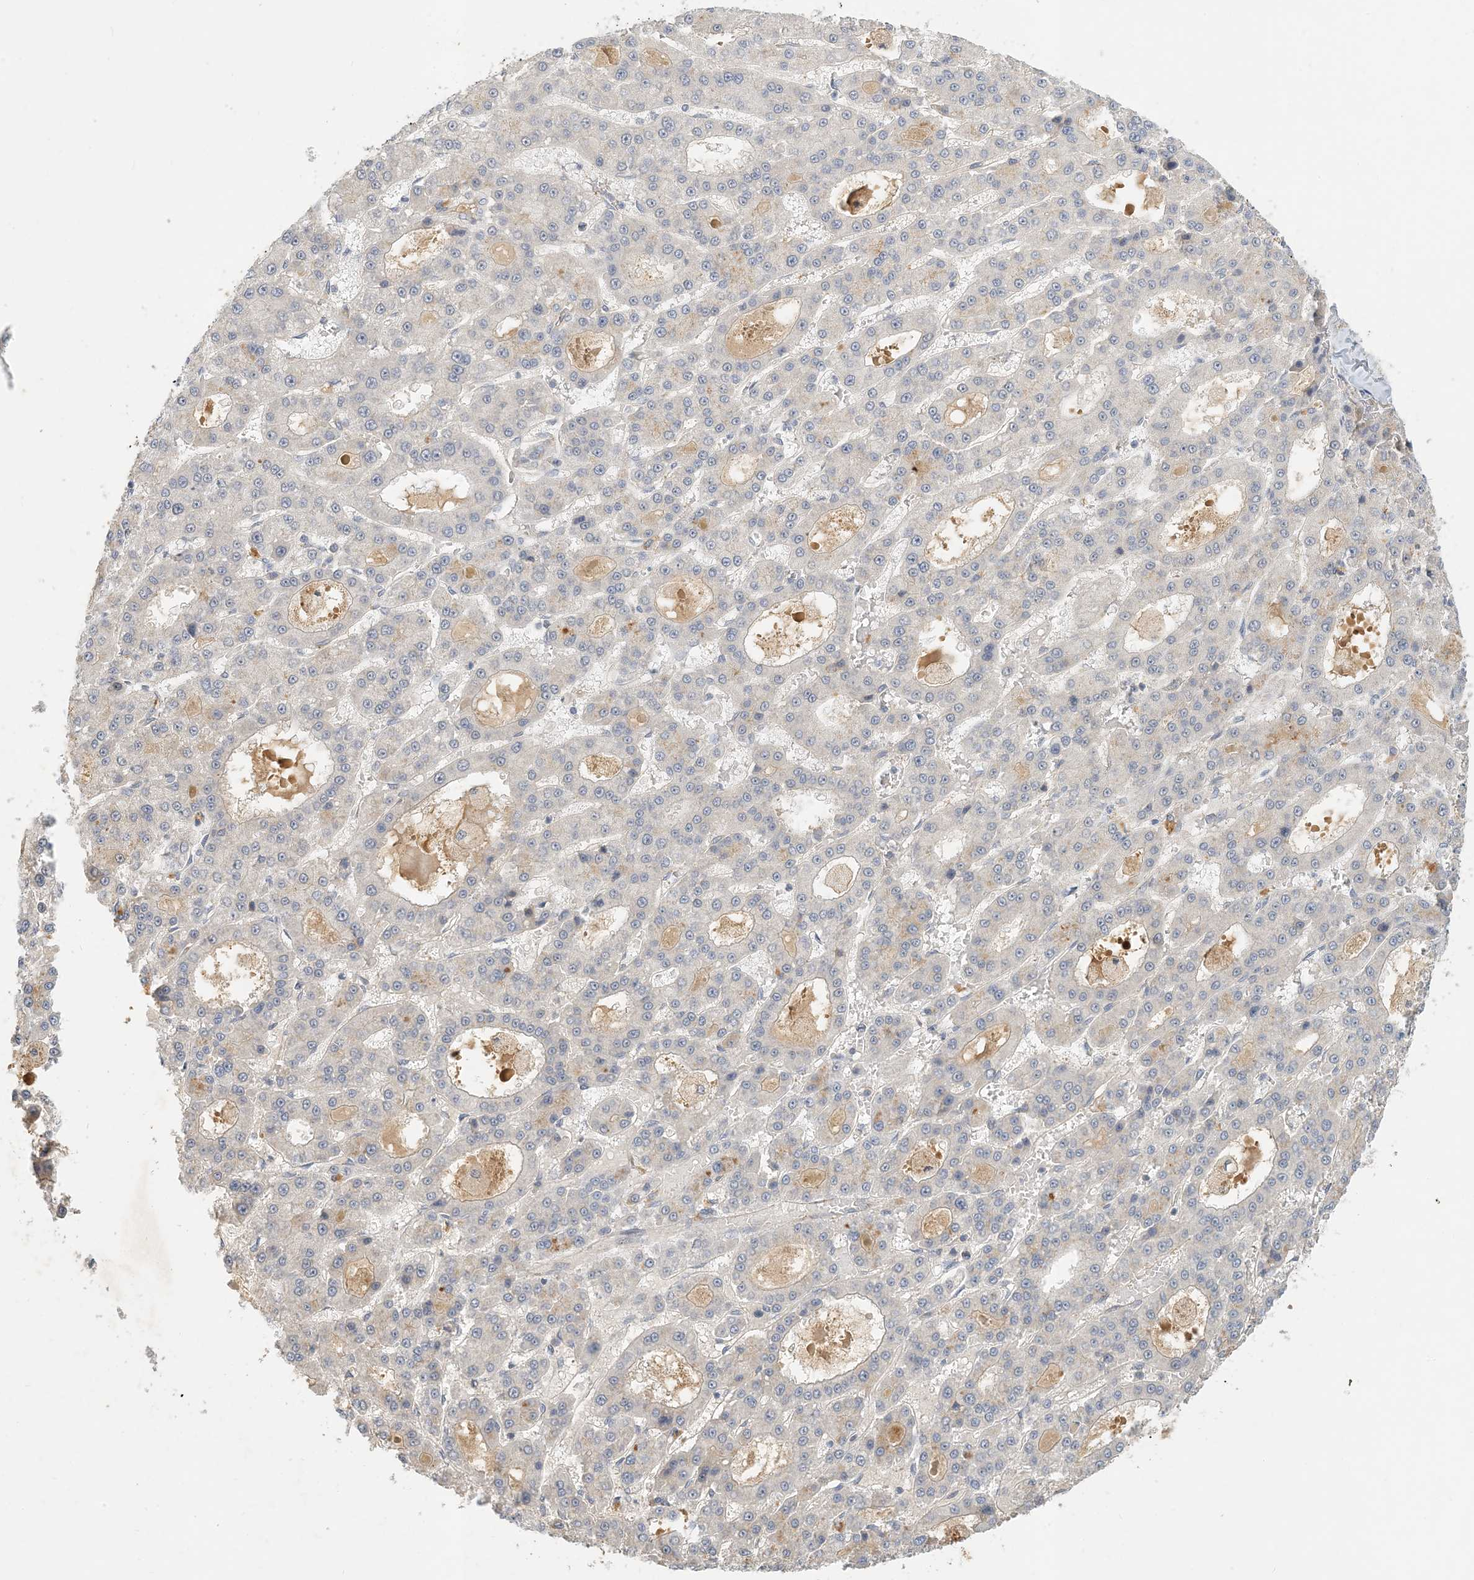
{"staining": {"intensity": "negative", "quantity": "none", "location": "none"}, "tissue": "liver cancer", "cell_type": "Tumor cells", "image_type": "cancer", "snomed": [{"axis": "morphology", "description": "Carcinoma, Hepatocellular, NOS"}, {"axis": "topography", "description": "Liver"}], "caption": "This is a micrograph of IHC staining of liver hepatocellular carcinoma, which shows no positivity in tumor cells.", "gene": "ZBTB3", "patient": {"sex": "male", "age": 70}}